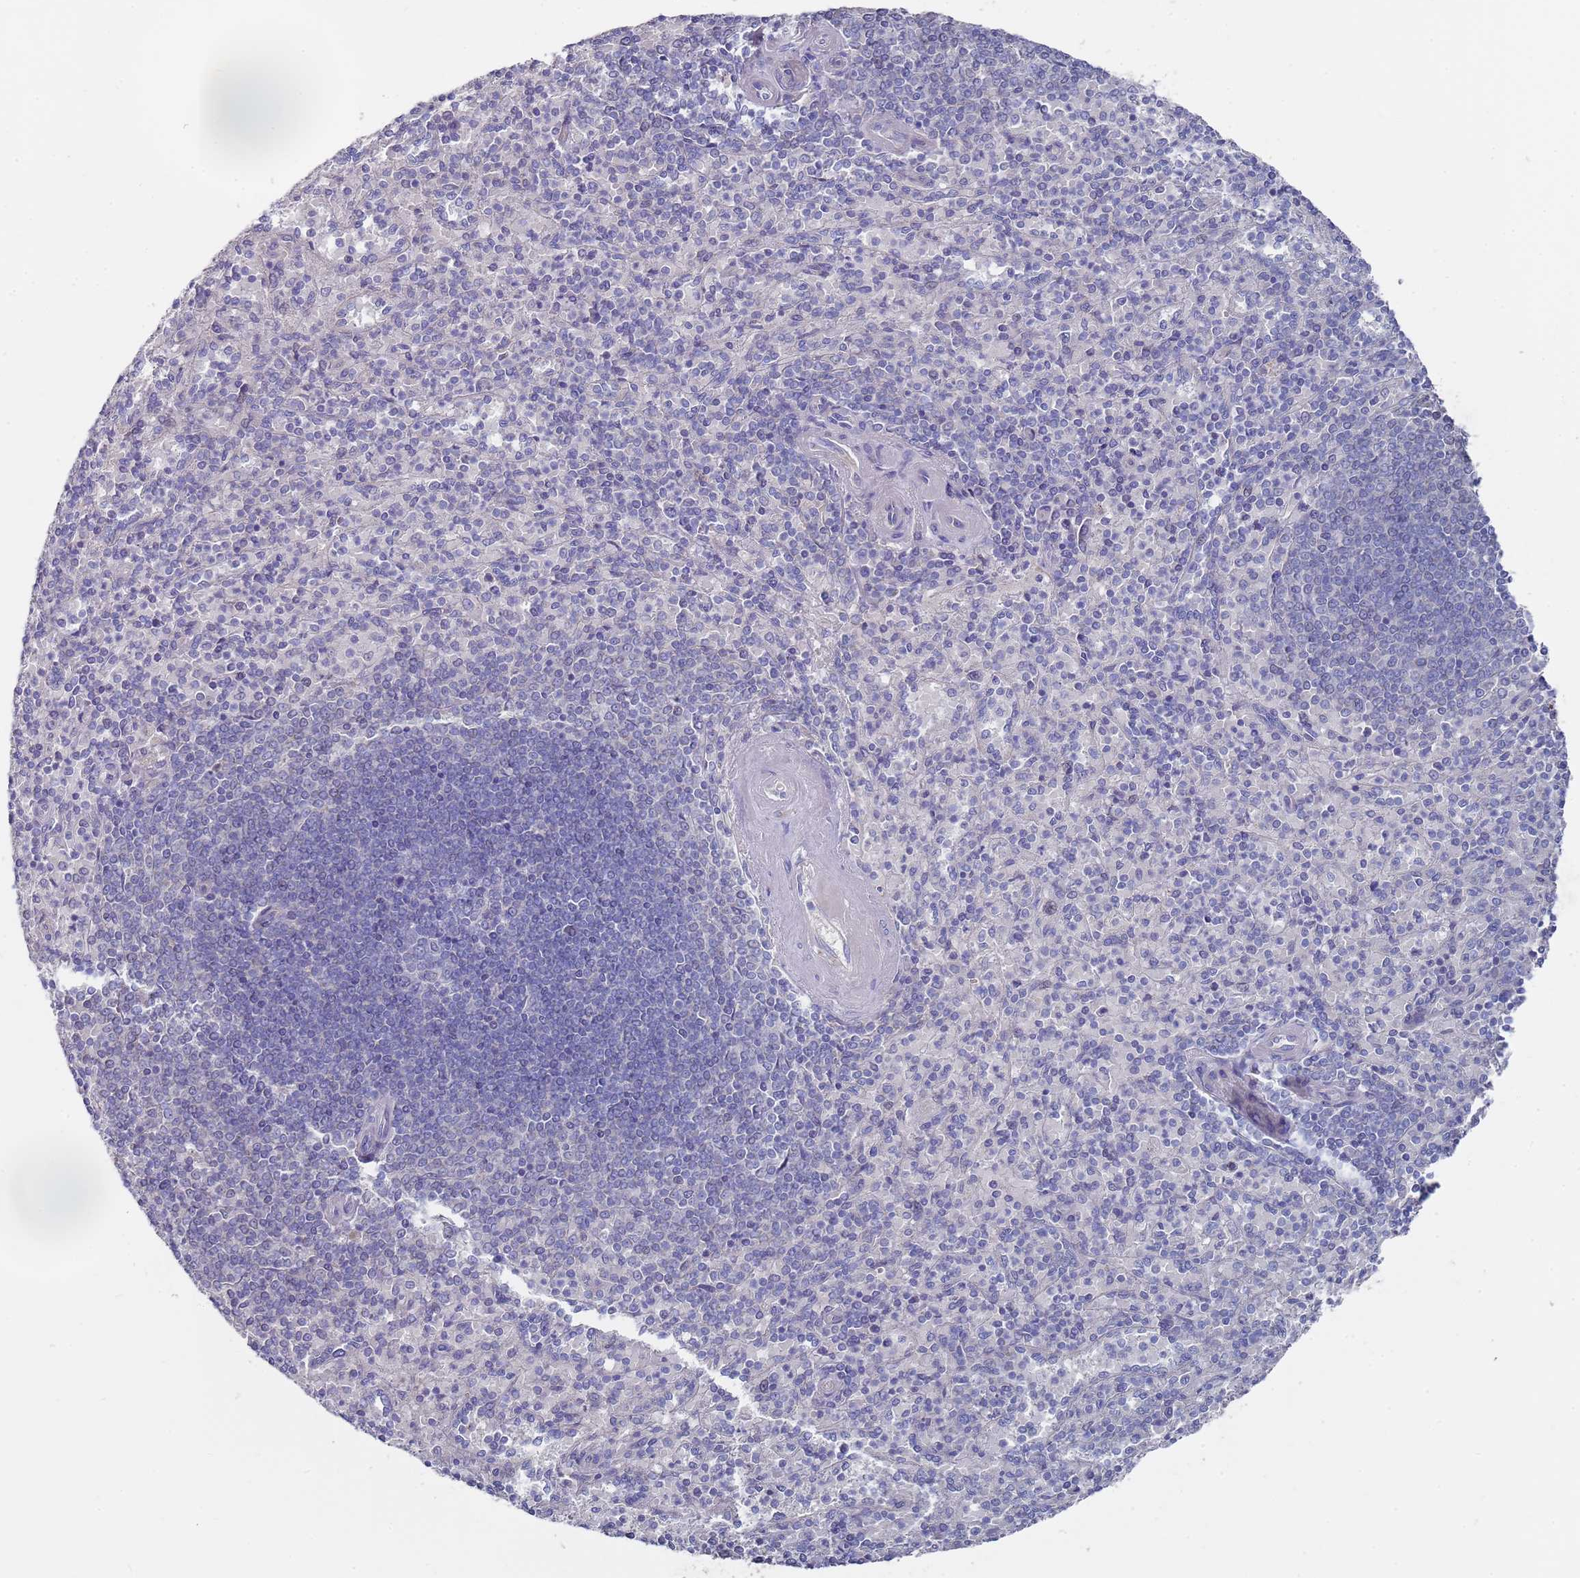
{"staining": {"intensity": "negative", "quantity": "none", "location": "none"}, "tissue": "spleen", "cell_type": "Cells in red pulp", "image_type": "normal", "snomed": [{"axis": "morphology", "description": "Normal tissue, NOS"}, {"axis": "topography", "description": "Spleen"}], "caption": "Immunohistochemistry (IHC) image of benign spleen: spleen stained with DAB (3,3'-diaminobenzidine) displays no significant protein expression in cells in red pulp.", "gene": "SCAPER", "patient": {"sex": "male", "age": 82}}